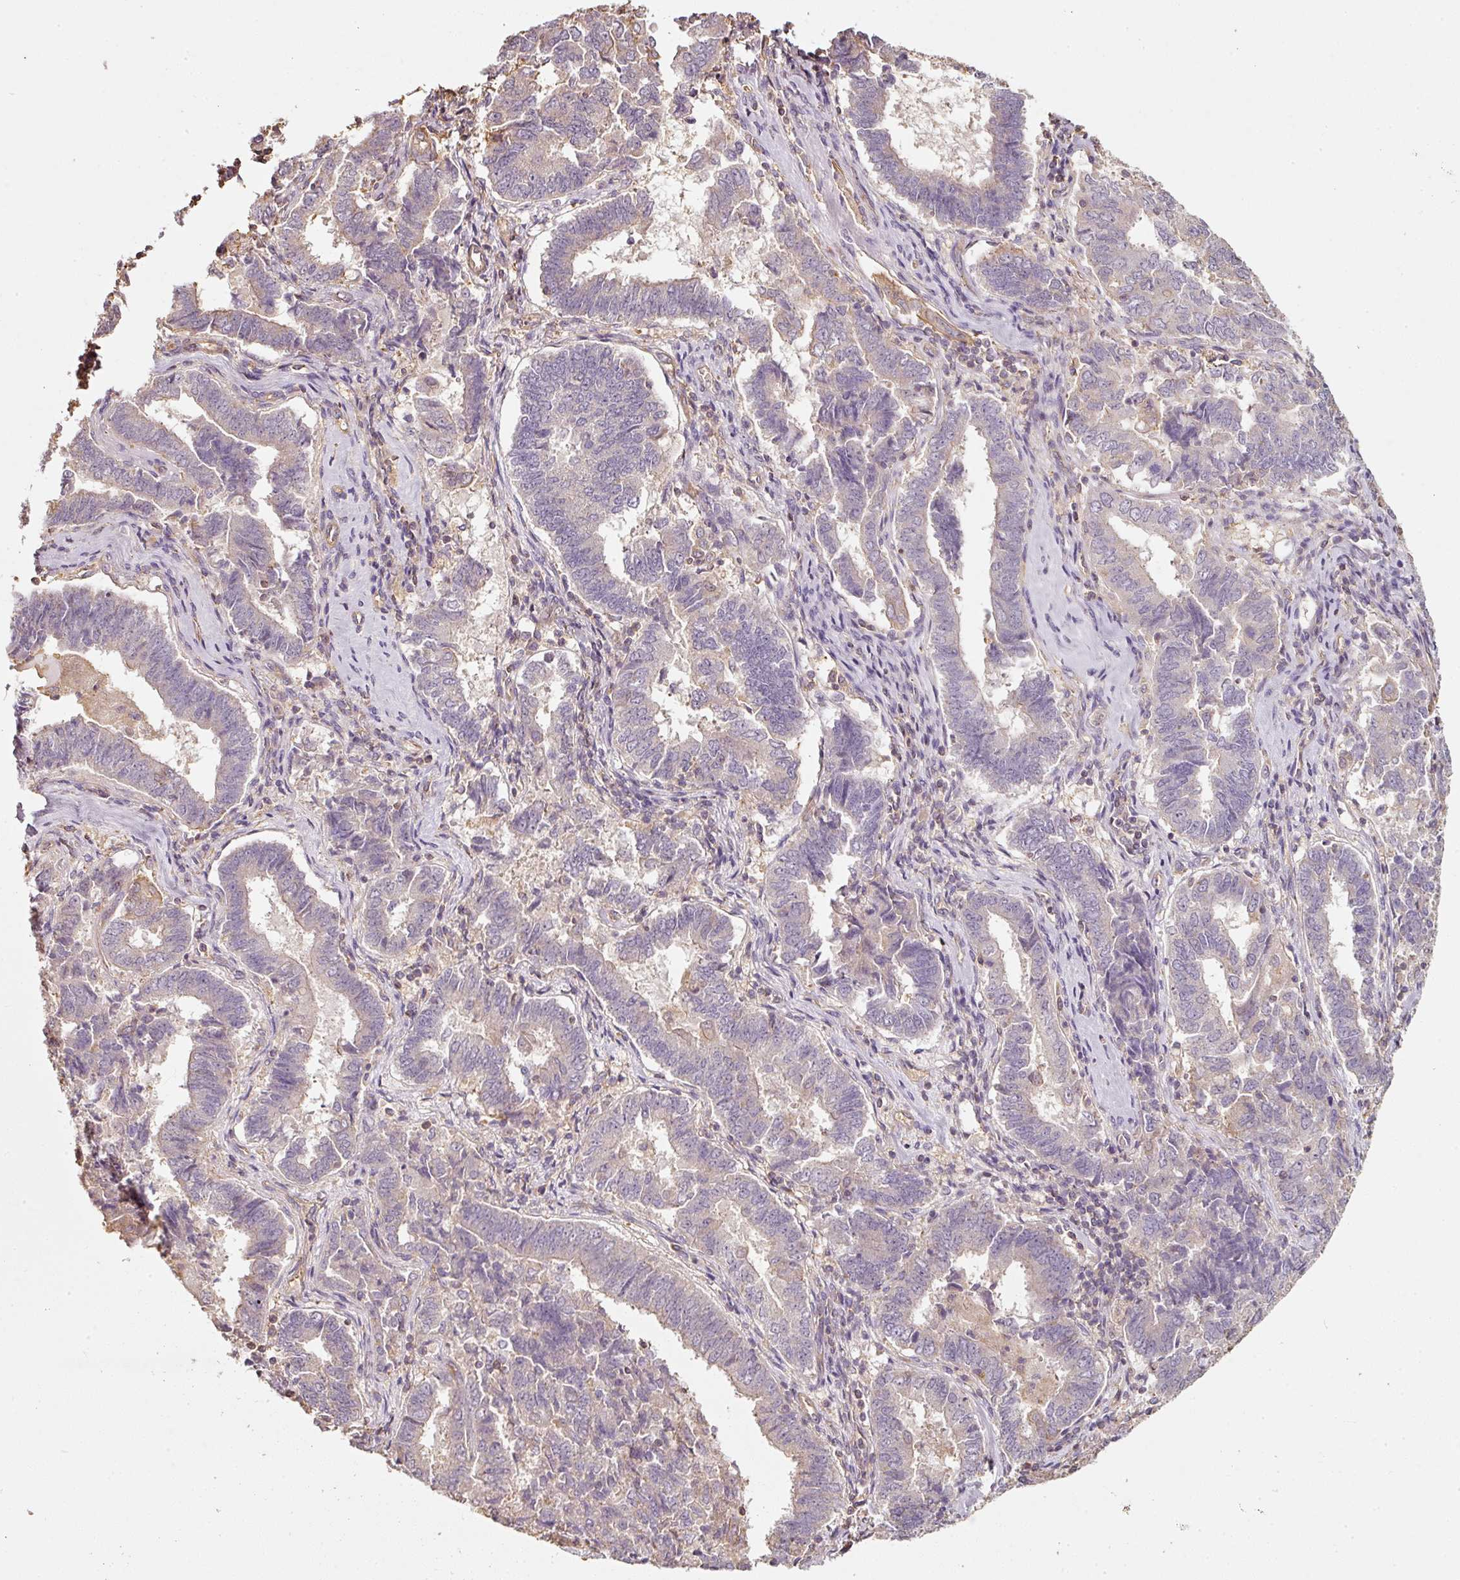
{"staining": {"intensity": "negative", "quantity": "none", "location": "none"}, "tissue": "endometrial cancer", "cell_type": "Tumor cells", "image_type": "cancer", "snomed": [{"axis": "morphology", "description": "Adenocarcinoma, NOS"}, {"axis": "topography", "description": "Endometrium"}], "caption": "Adenocarcinoma (endometrial) stained for a protein using immunohistochemistry (IHC) displays no expression tumor cells.", "gene": "CEP95", "patient": {"sex": "female", "age": 72}}